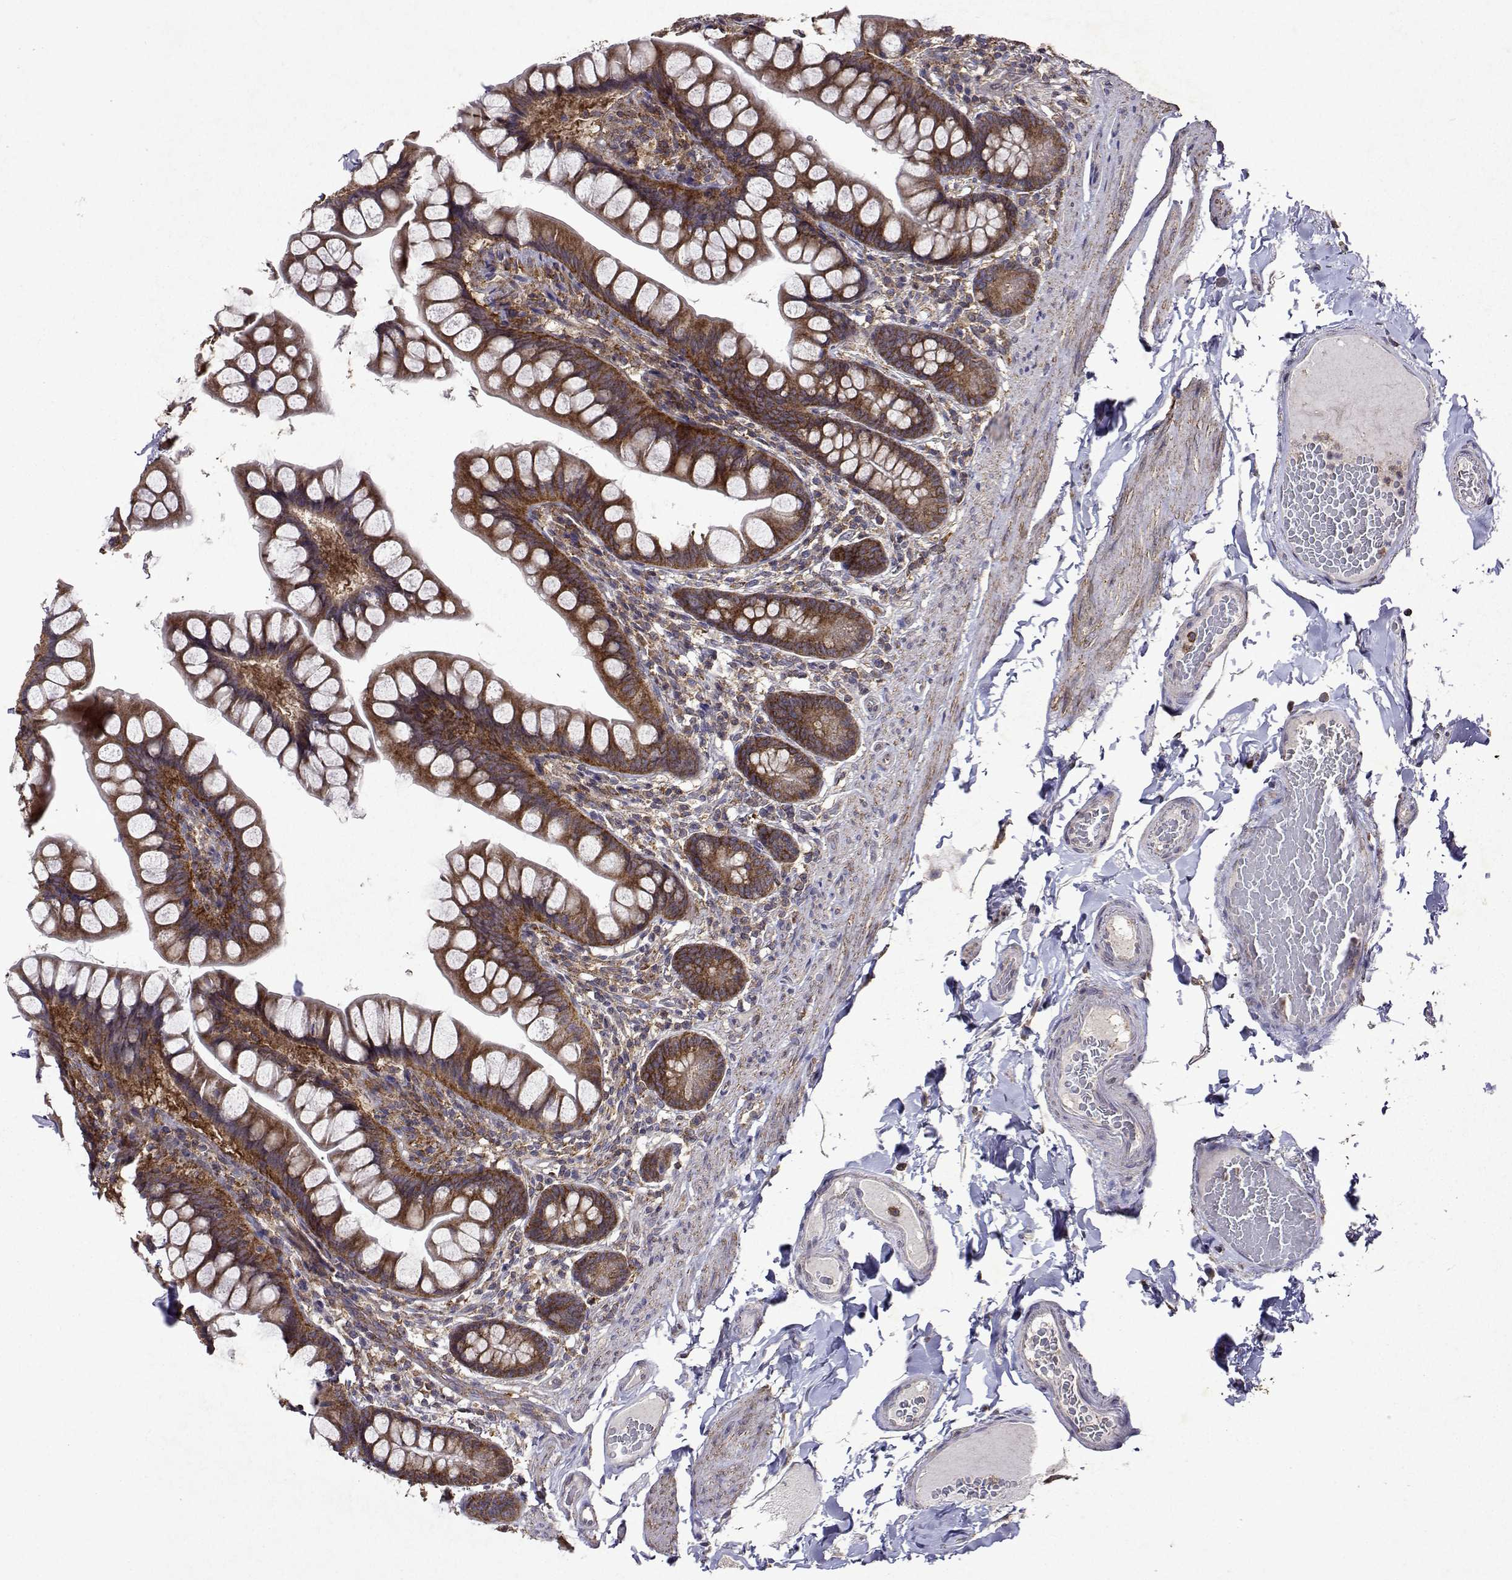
{"staining": {"intensity": "strong", "quantity": ">75%", "location": "cytoplasmic/membranous"}, "tissue": "small intestine", "cell_type": "Glandular cells", "image_type": "normal", "snomed": [{"axis": "morphology", "description": "Normal tissue, NOS"}, {"axis": "topography", "description": "Small intestine"}], "caption": "Immunohistochemistry (IHC) (DAB (3,3'-diaminobenzidine)) staining of normal human small intestine exhibits strong cytoplasmic/membranous protein staining in about >75% of glandular cells.", "gene": "TARBP2", "patient": {"sex": "male", "age": 70}}